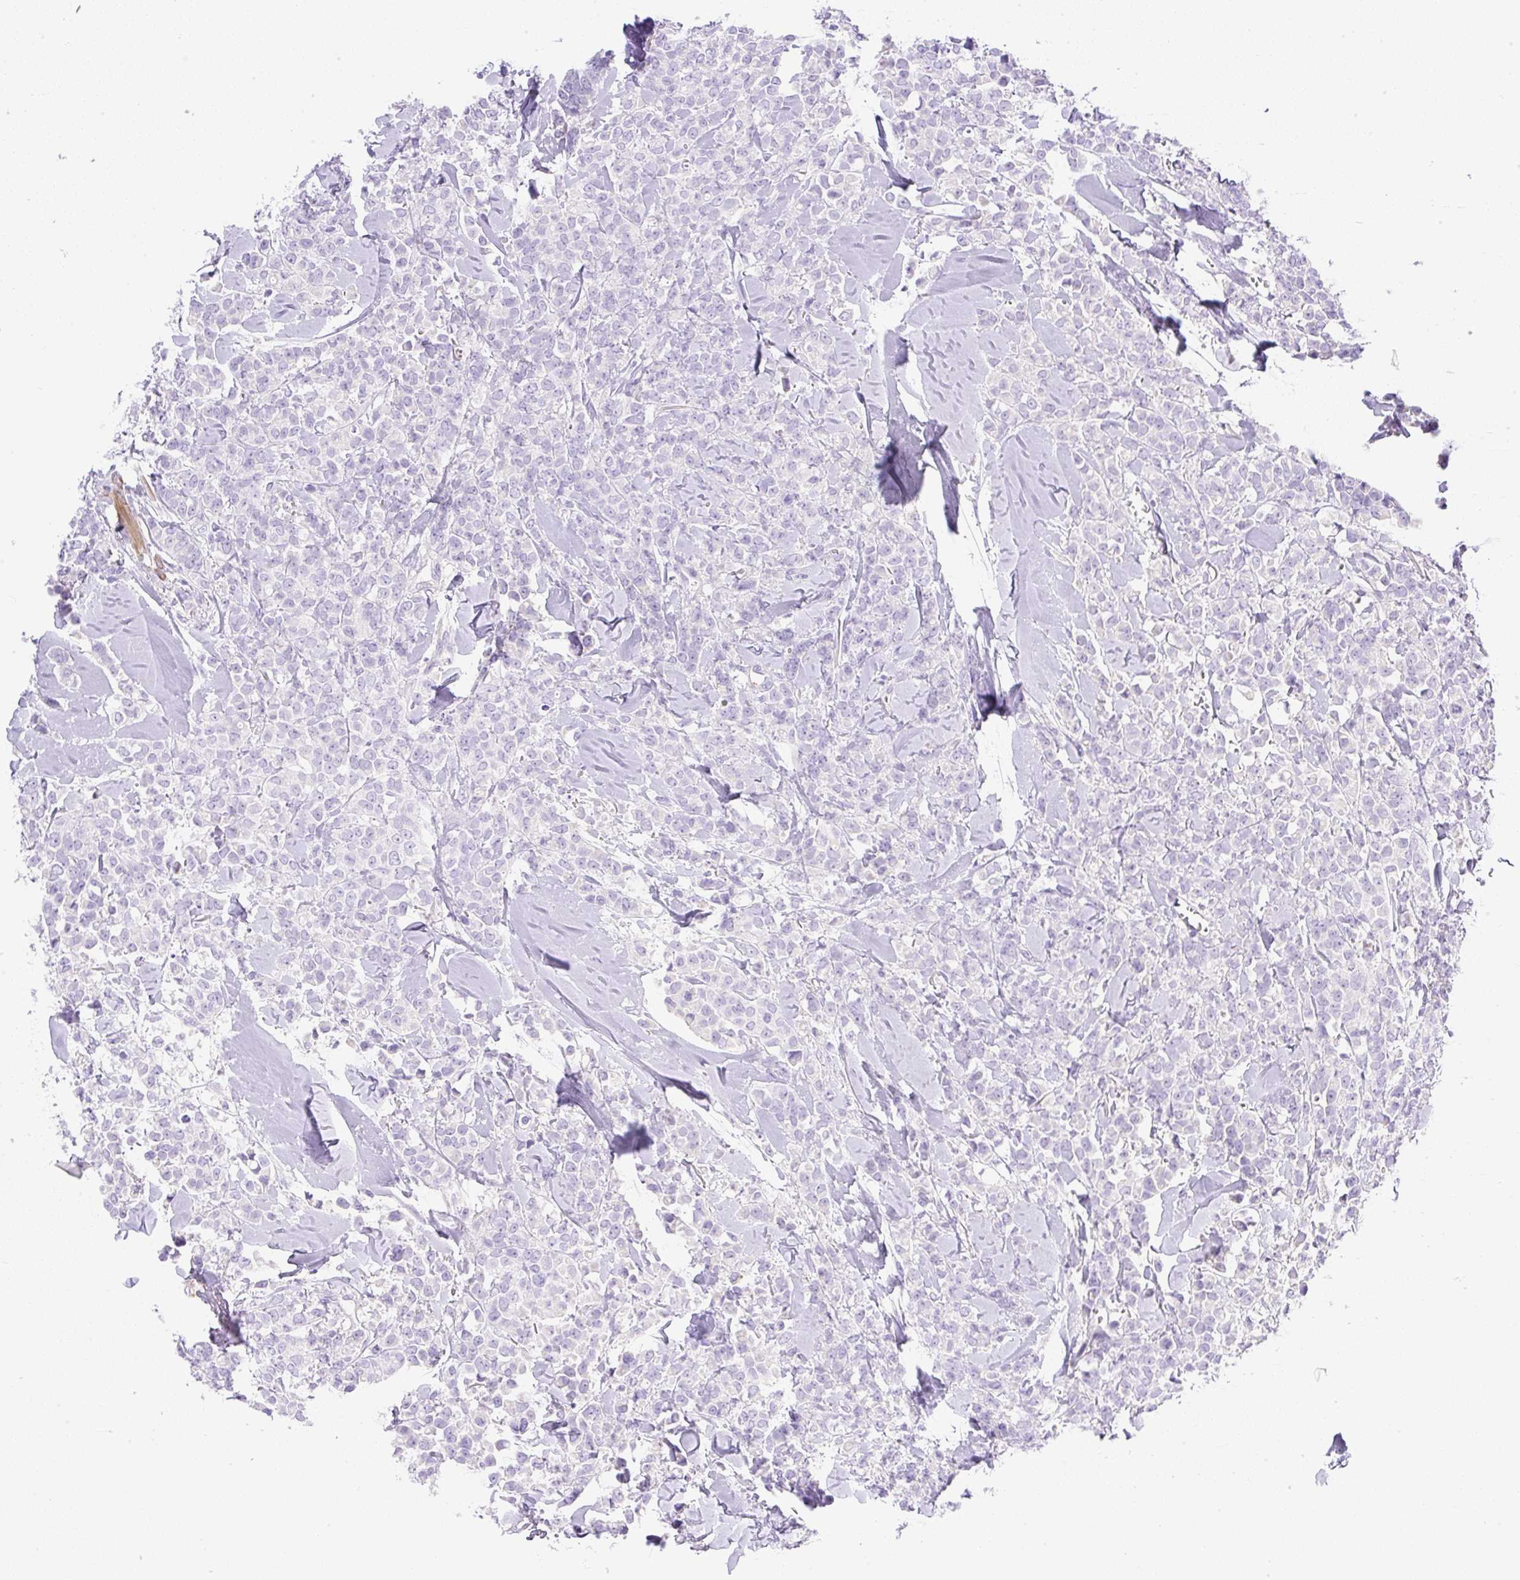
{"staining": {"intensity": "negative", "quantity": "none", "location": "none"}, "tissue": "breast cancer", "cell_type": "Tumor cells", "image_type": "cancer", "snomed": [{"axis": "morphology", "description": "Lobular carcinoma"}, {"axis": "topography", "description": "Breast"}], "caption": "There is no significant positivity in tumor cells of lobular carcinoma (breast).", "gene": "TDRD15", "patient": {"sex": "female", "age": 91}}